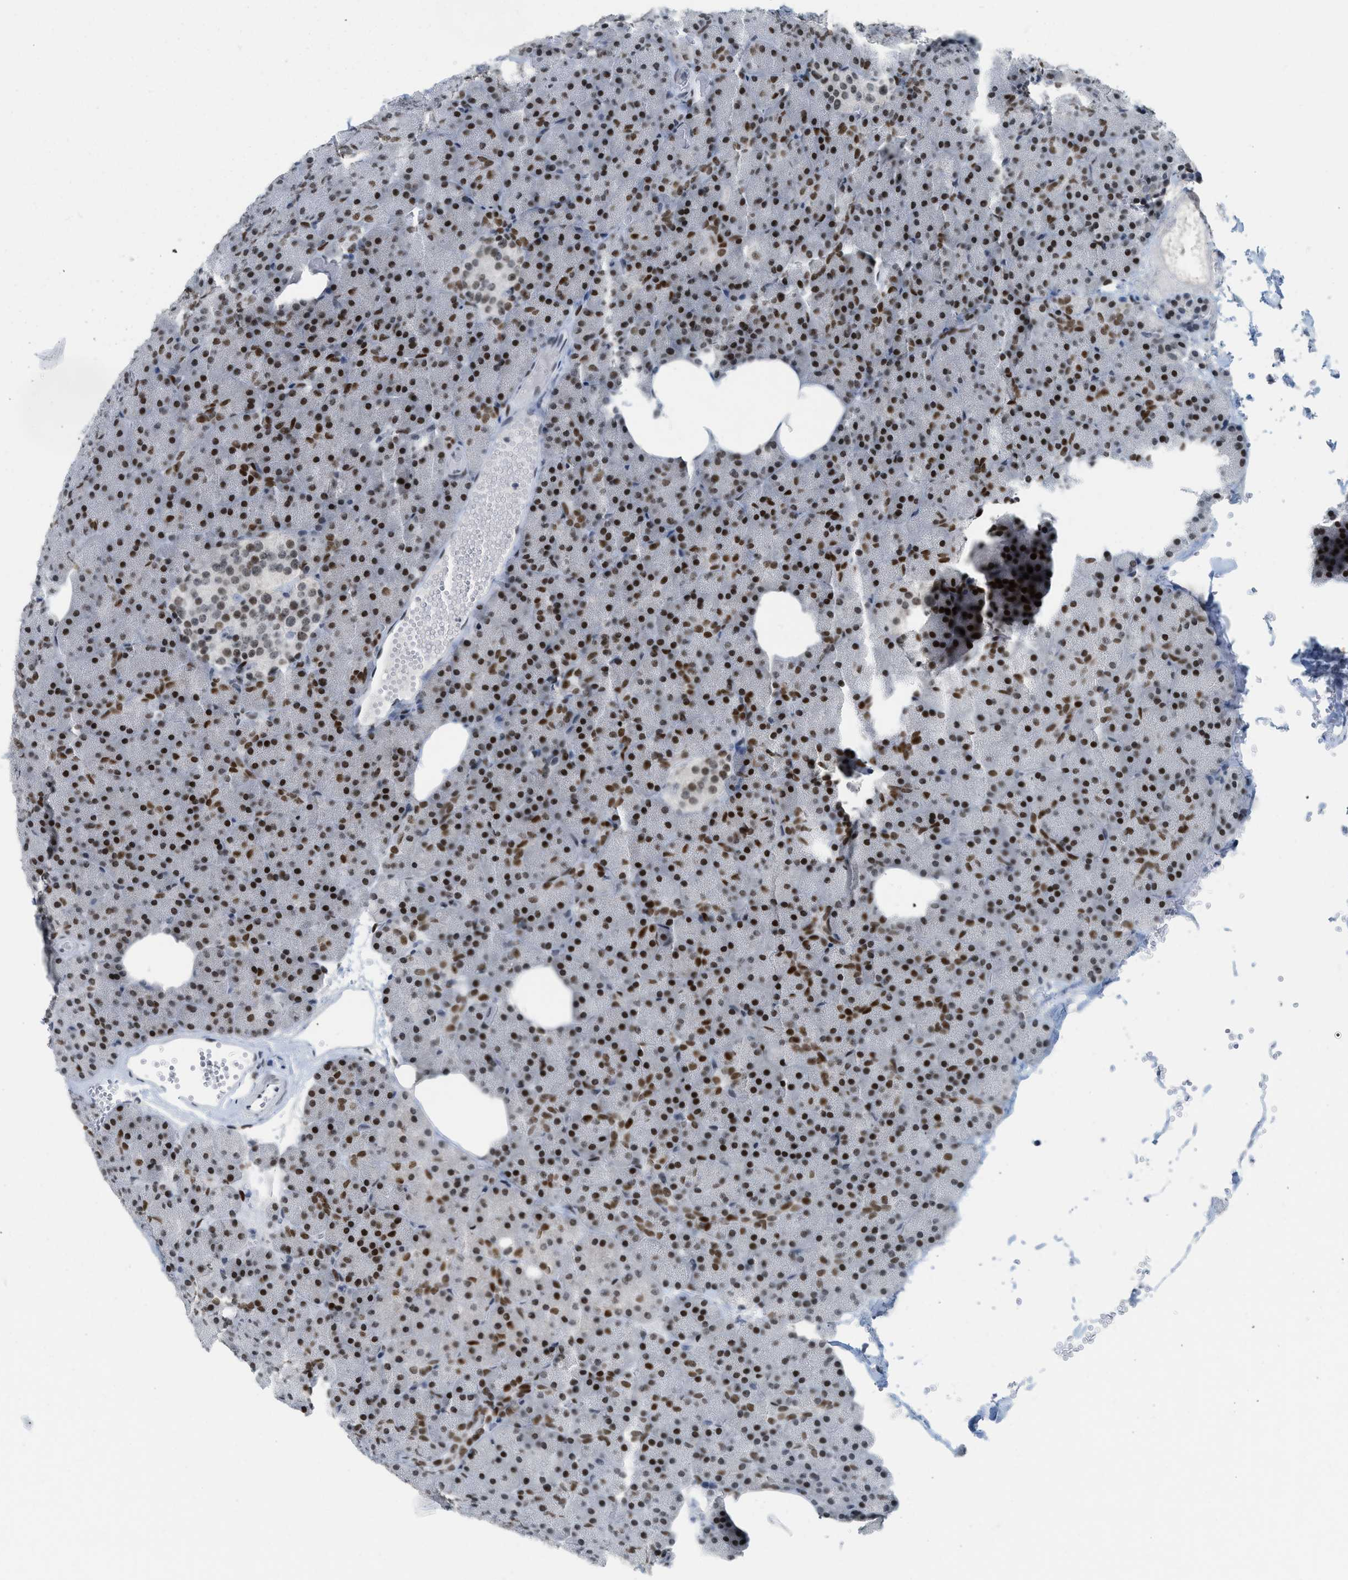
{"staining": {"intensity": "strong", "quantity": ">75%", "location": "nuclear"}, "tissue": "pancreas", "cell_type": "Exocrine glandular cells", "image_type": "normal", "snomed": [{"axis": "morphology", "description": "Normal tissue, NOS"}, {"axis": "morphology", "description": "Carcinoid, malignant, NOS"}, {"axis": "topography", "description": "Pancreas"}], "caption": "A micrograph showing strong nuclear positivity in about >75% of exocrine glandular cells in benign pancreas, as visualized by brown immunohistochemical staining.", "gene": "PBX1", "patient": {"sex": "female", "age": 35}}